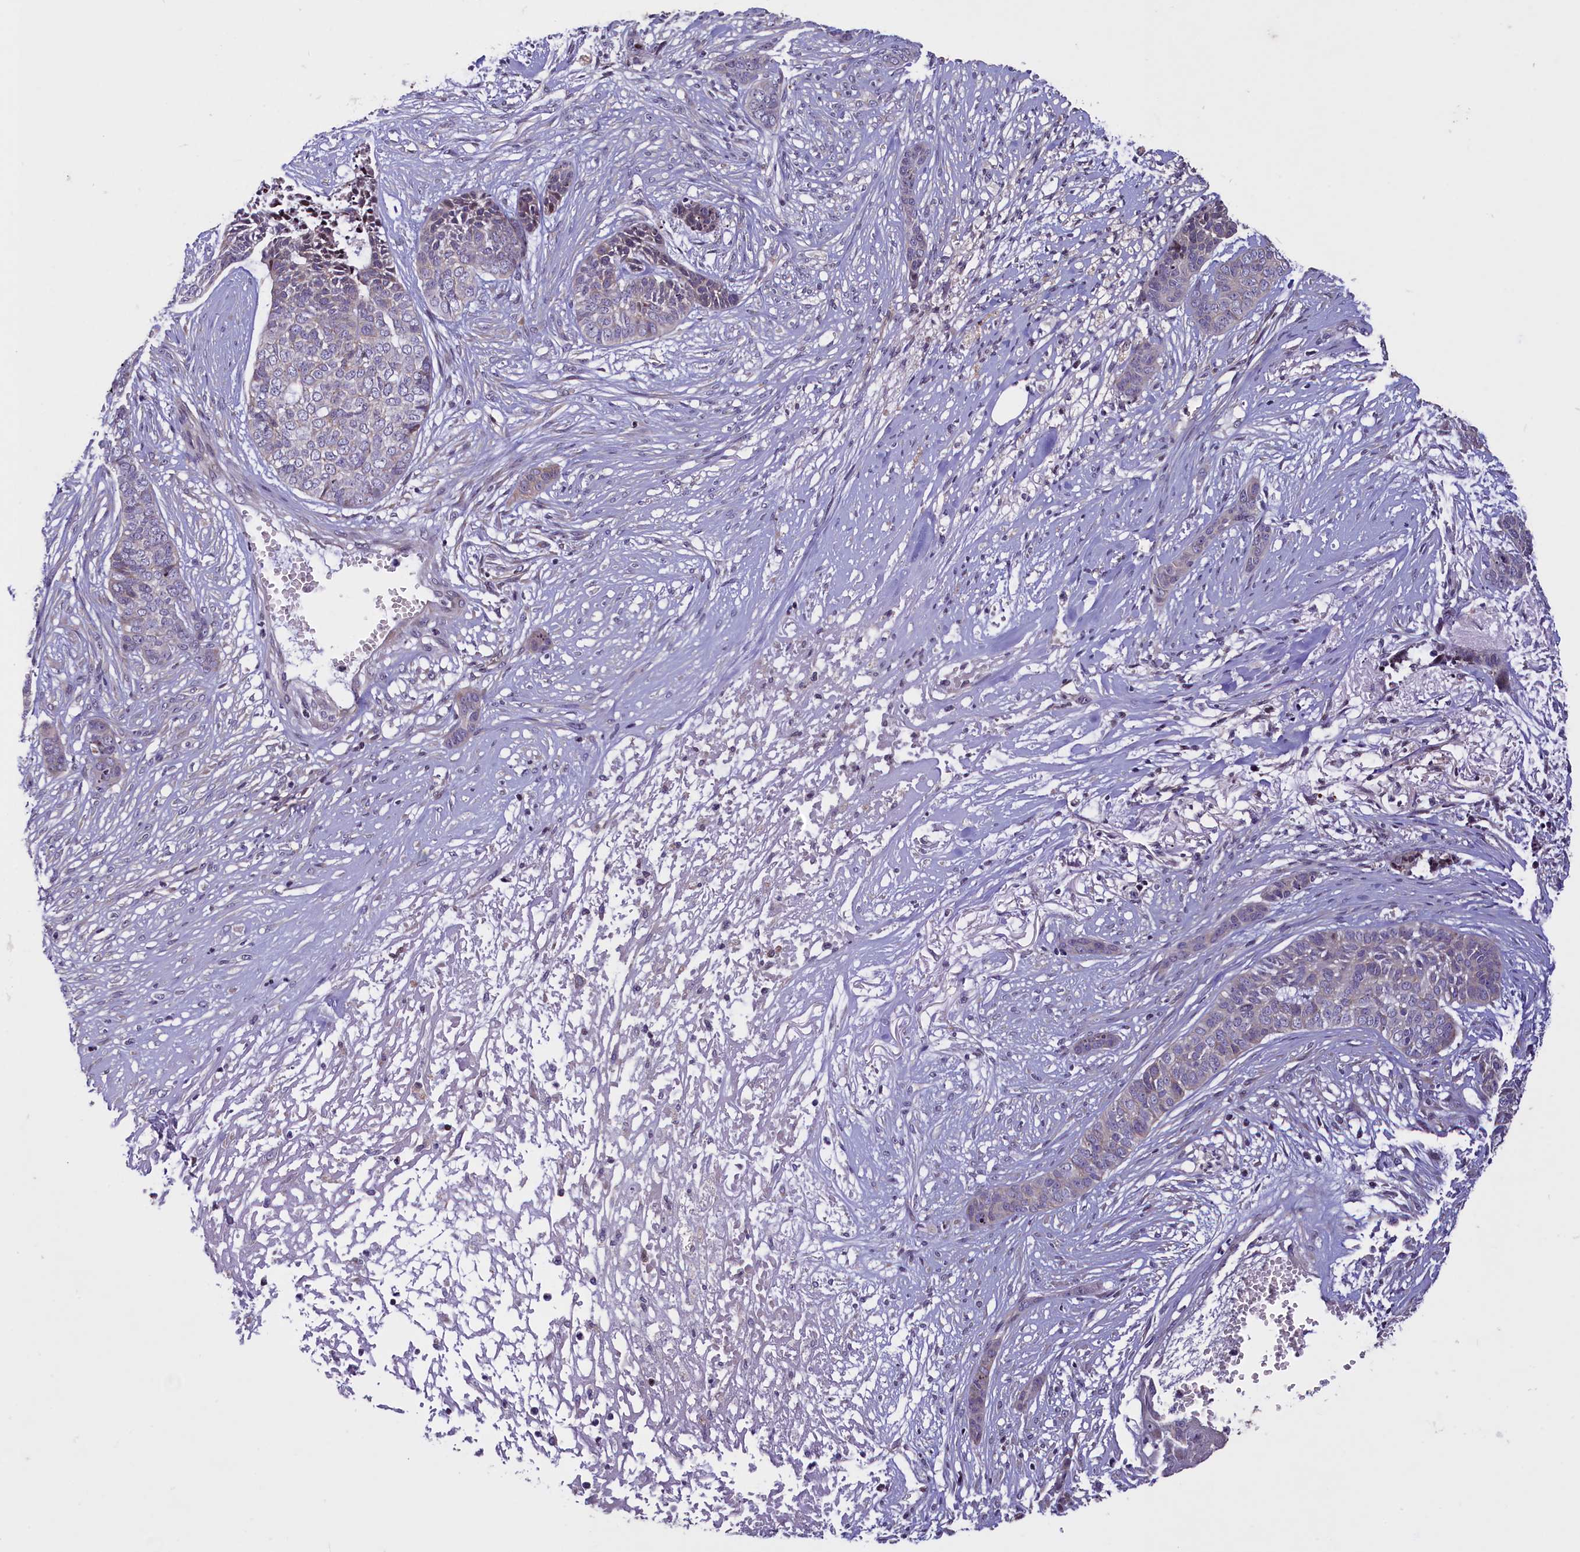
{"staining": {"intensity": "negative", "quantity": "none", "location": "none"}, "tissue": "skin cancer", "cell_type": "Tumor cells", "image_type": "cancer", "snomed": [{"axis": "morphology", "description": "Basal cell carcinoma"}, {"axis": "topography", "description": "Skin"}], "caption": "Image shows no significant protein staining in tumor cells of skin basal cell carcinoma.", "gene": "MAN2C1", "patient": {"sex": "female", "age": 64}}